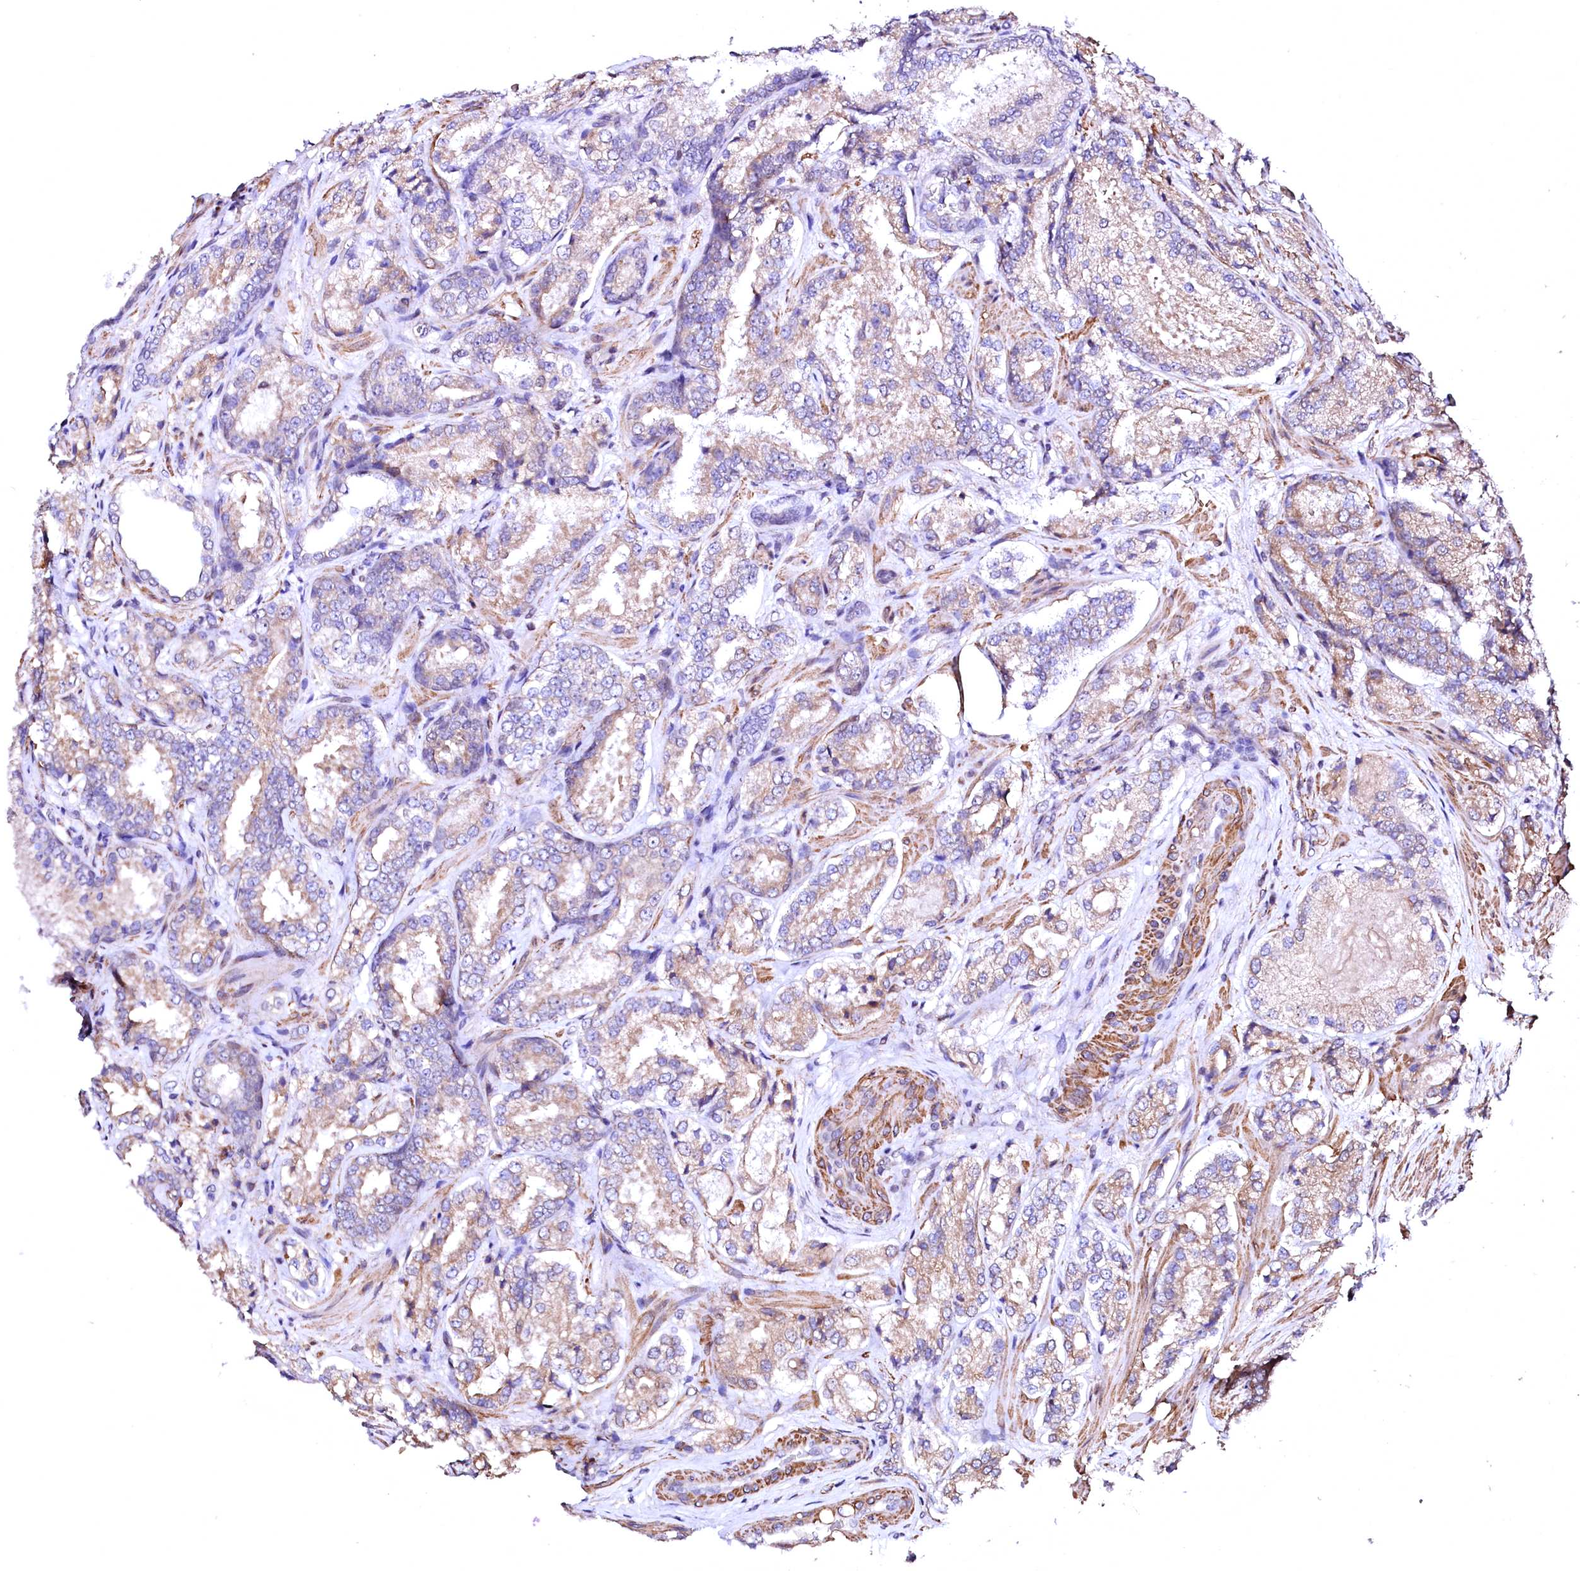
{"staining": {"intensity": "weak", "quantity": "25%-75%", "location": "cytoplasmic/membranous"}, "tissue": "prostate cancer", "cell_type": "Tumor cells", "image_type": "cancer", "snomed": [{"axis": "morphology", "description": "Adenocarcinoma, Low grade"}, {"axis": "topography", "description": "Prostate"}], "caption": "IHC of prostate adenocarcinoma (low-grade) reveals low levels of weak cytoplasmic/membranous staining in about 25%-75% of tumor cells.", "gene": "GPR176", "patient": {"sex": "male", "age": 74}}